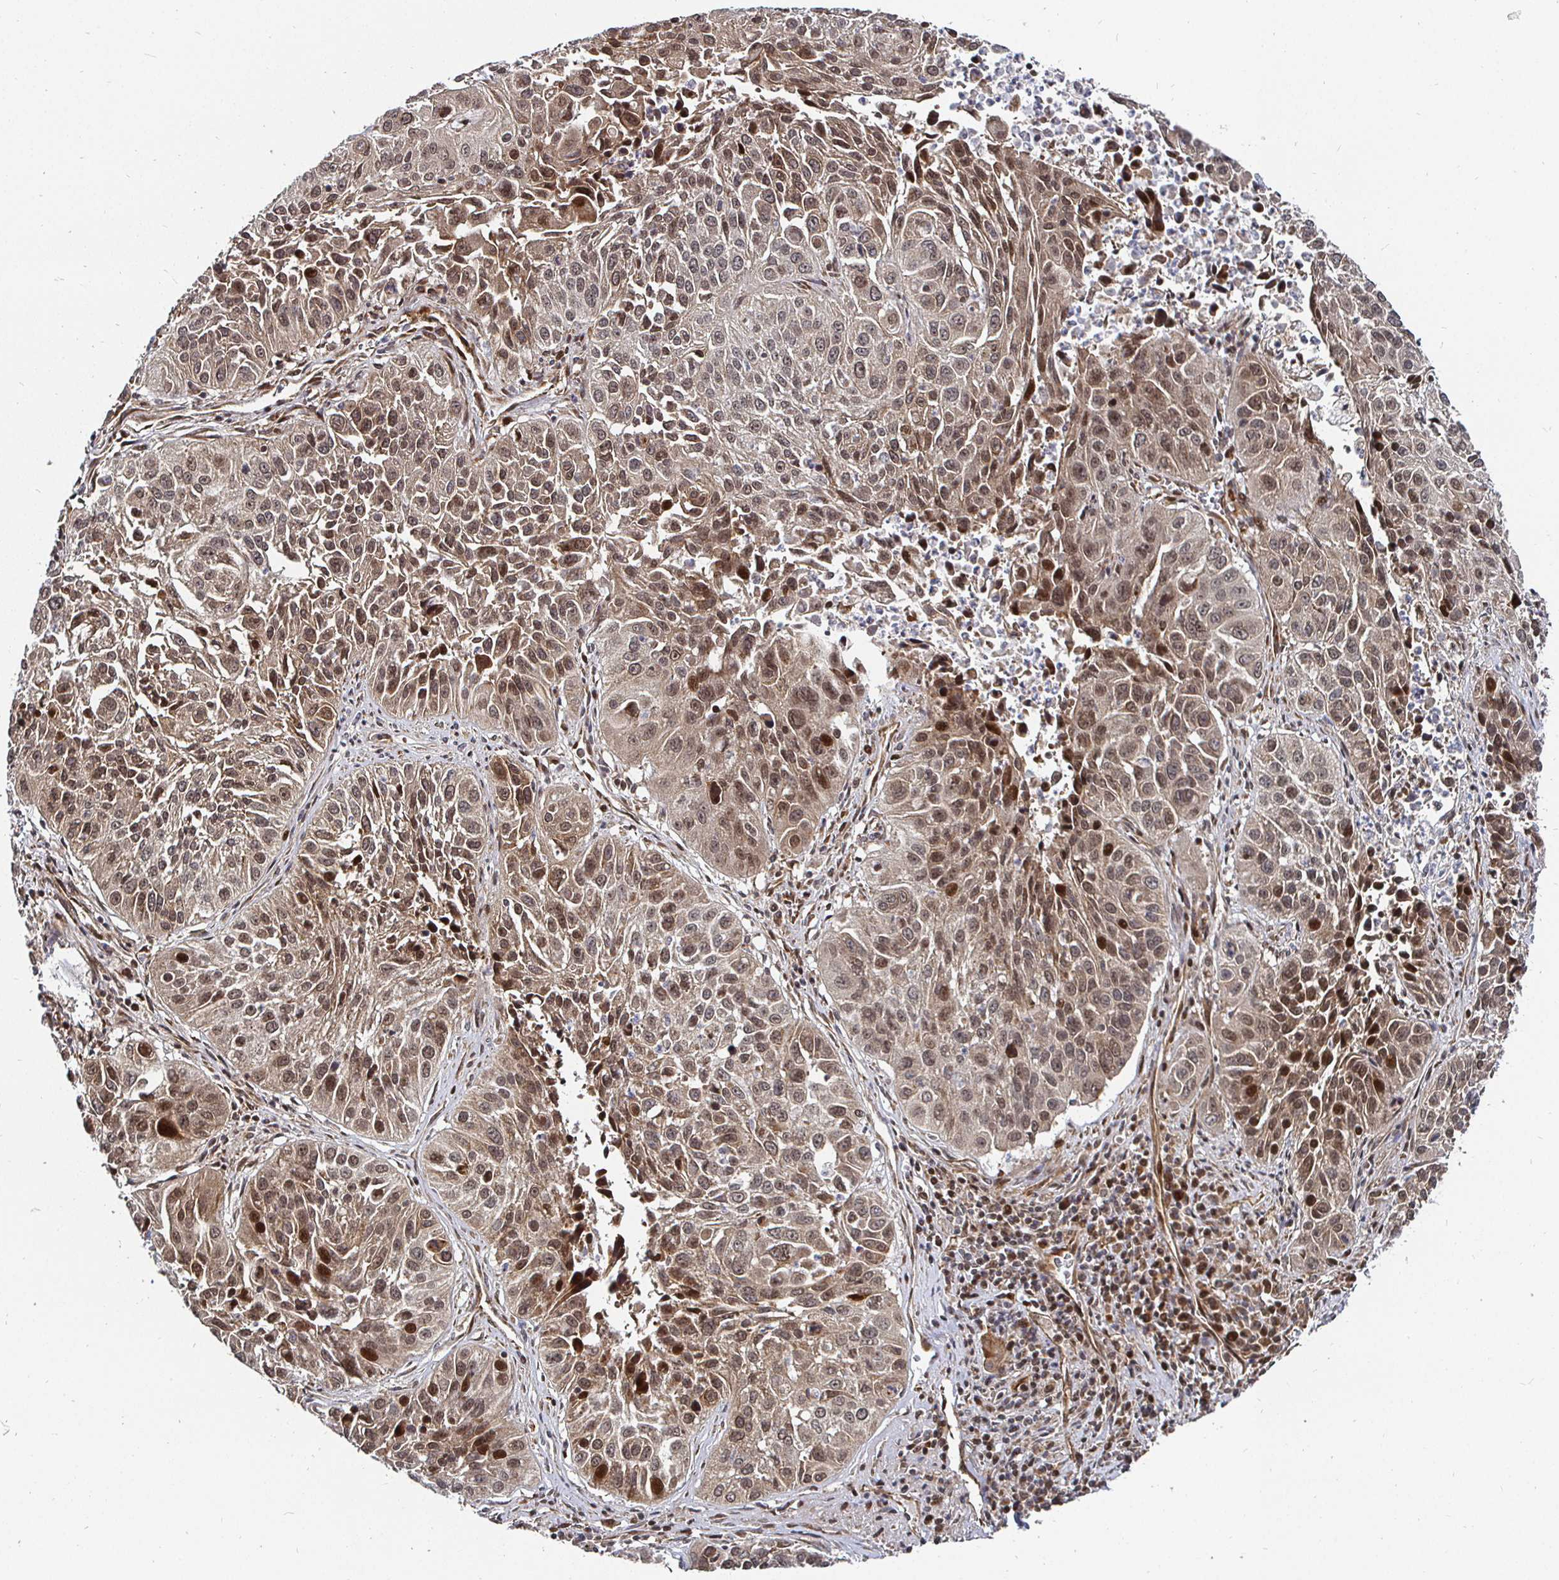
{"staining": {"intensity": "moderate", "quantity": "25%-75%", "location": "cytoplasmic/membranous,nuclear"}, "tissue": "lung cancer", "cell_type": "Tumor cells", "image_type": "cancer", "snomed": [{"axis": "morphology", "description": "Squamous cell carcinoma, NOS"}, {"axis": "topography", "description": "Lung"}], "caption": "This histopathology image demonstrates lung squamous cell carcinoma stained with IHC to label a protein in brown. The cytoplasmic/membranous and nuclear of tumor cells show moderate positivity for the protein. Nuclei are counter-stained blue.", "gene": "TBKBP1", "patient": {"sex": "female", "age": 61}}